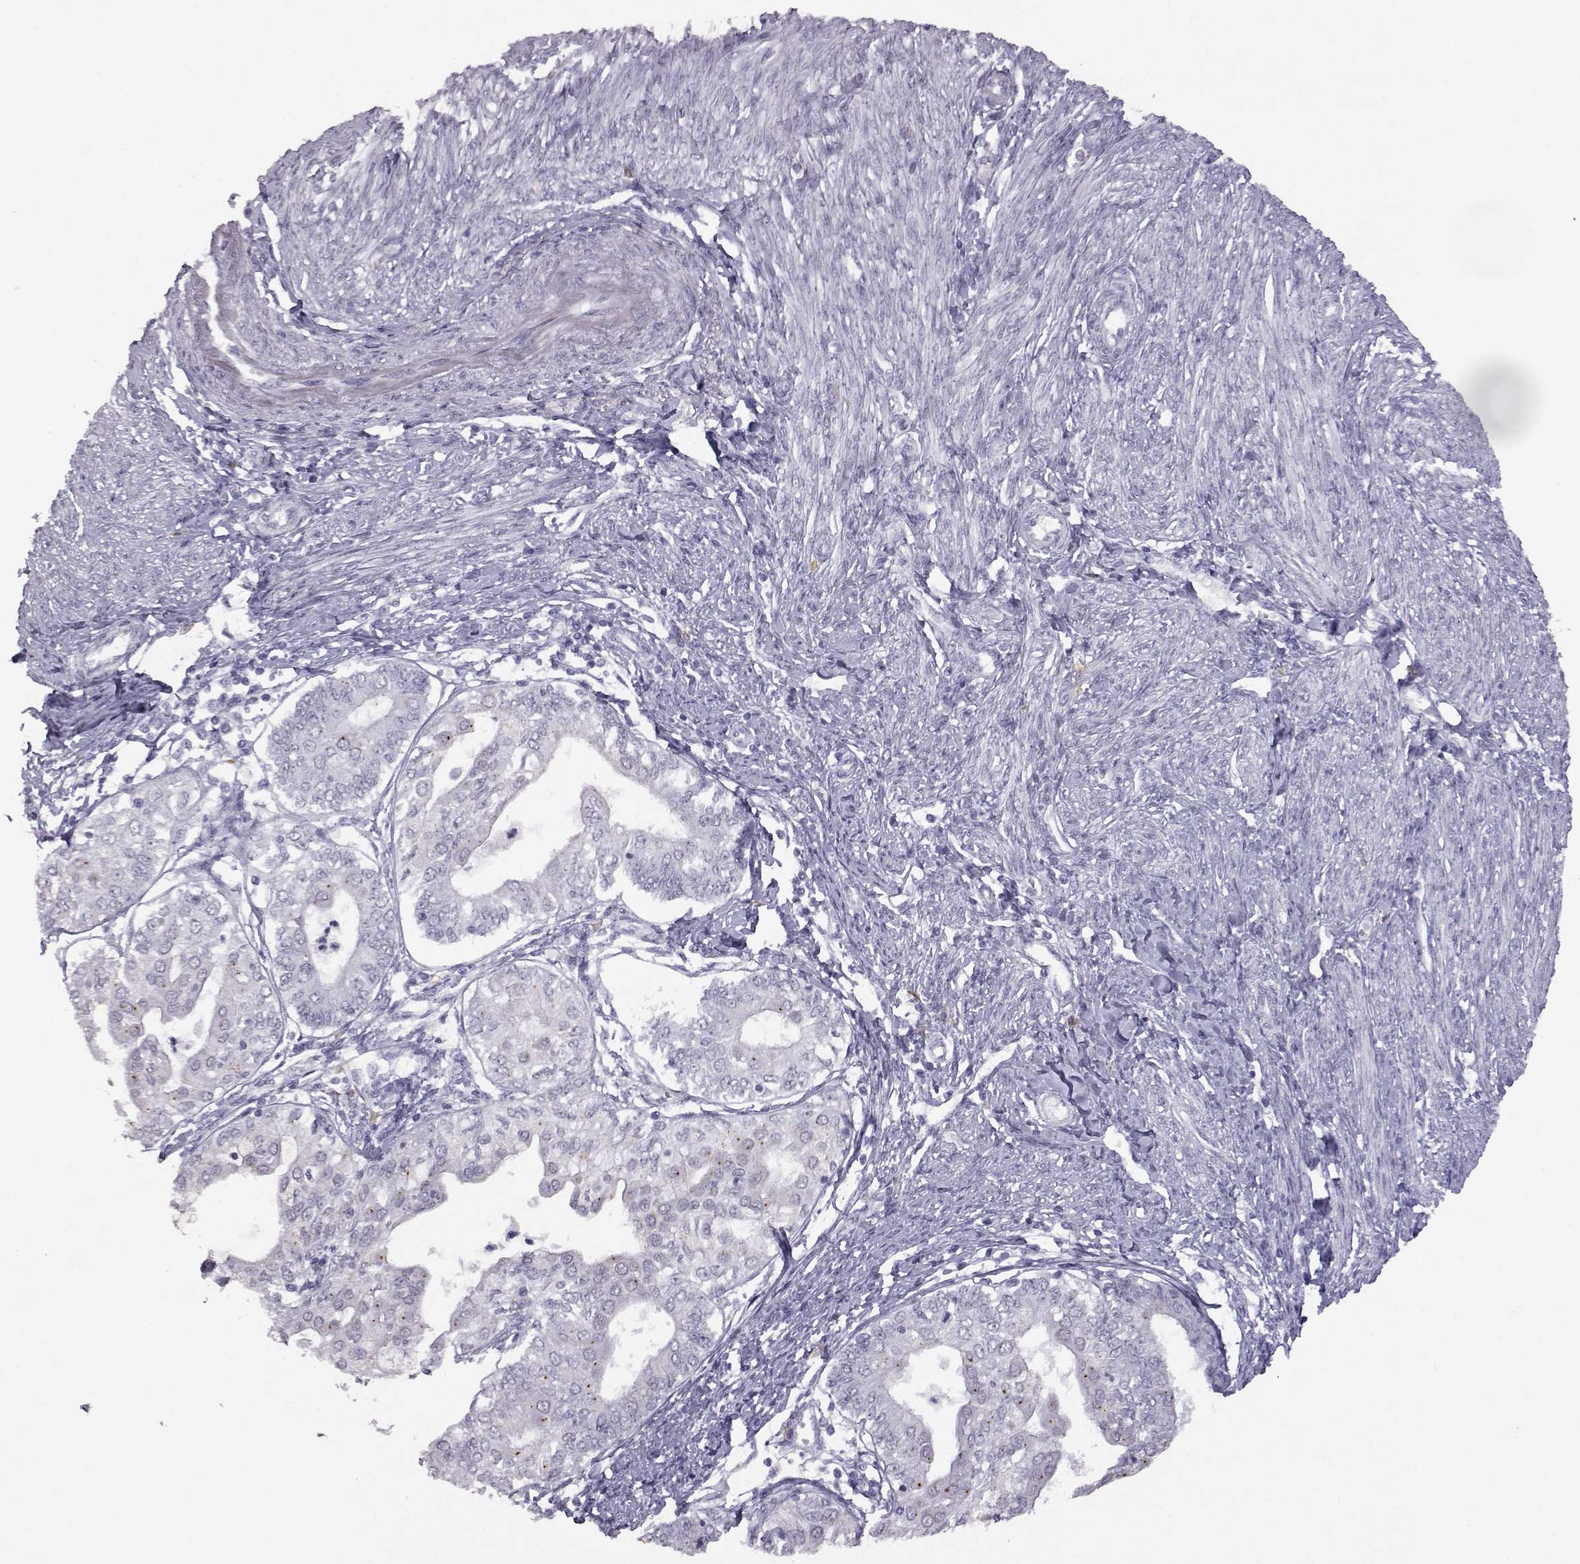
{"staining": {"intensity": "negative", "quantity": "none", "location": "none"}, "tissue": "endometrial cancer", "cell_type": "Tumor cells", "image_type": "cancer", "snomed": [{"axis": "morphology", "description": "Adenocarcinoma, NOS"}, {"axis": "topography", "description": "Endometrium"}], "caption": "This photomicrograph is of adenocarcinoma (endometrial) stained with immunohistochemistry (IHC) to label a protein in brown with the nuclei are counter-stained blue. There is no expression in tumor cells.", "gene": "VGF", "patient": {"sex": "female", "age": 68}}